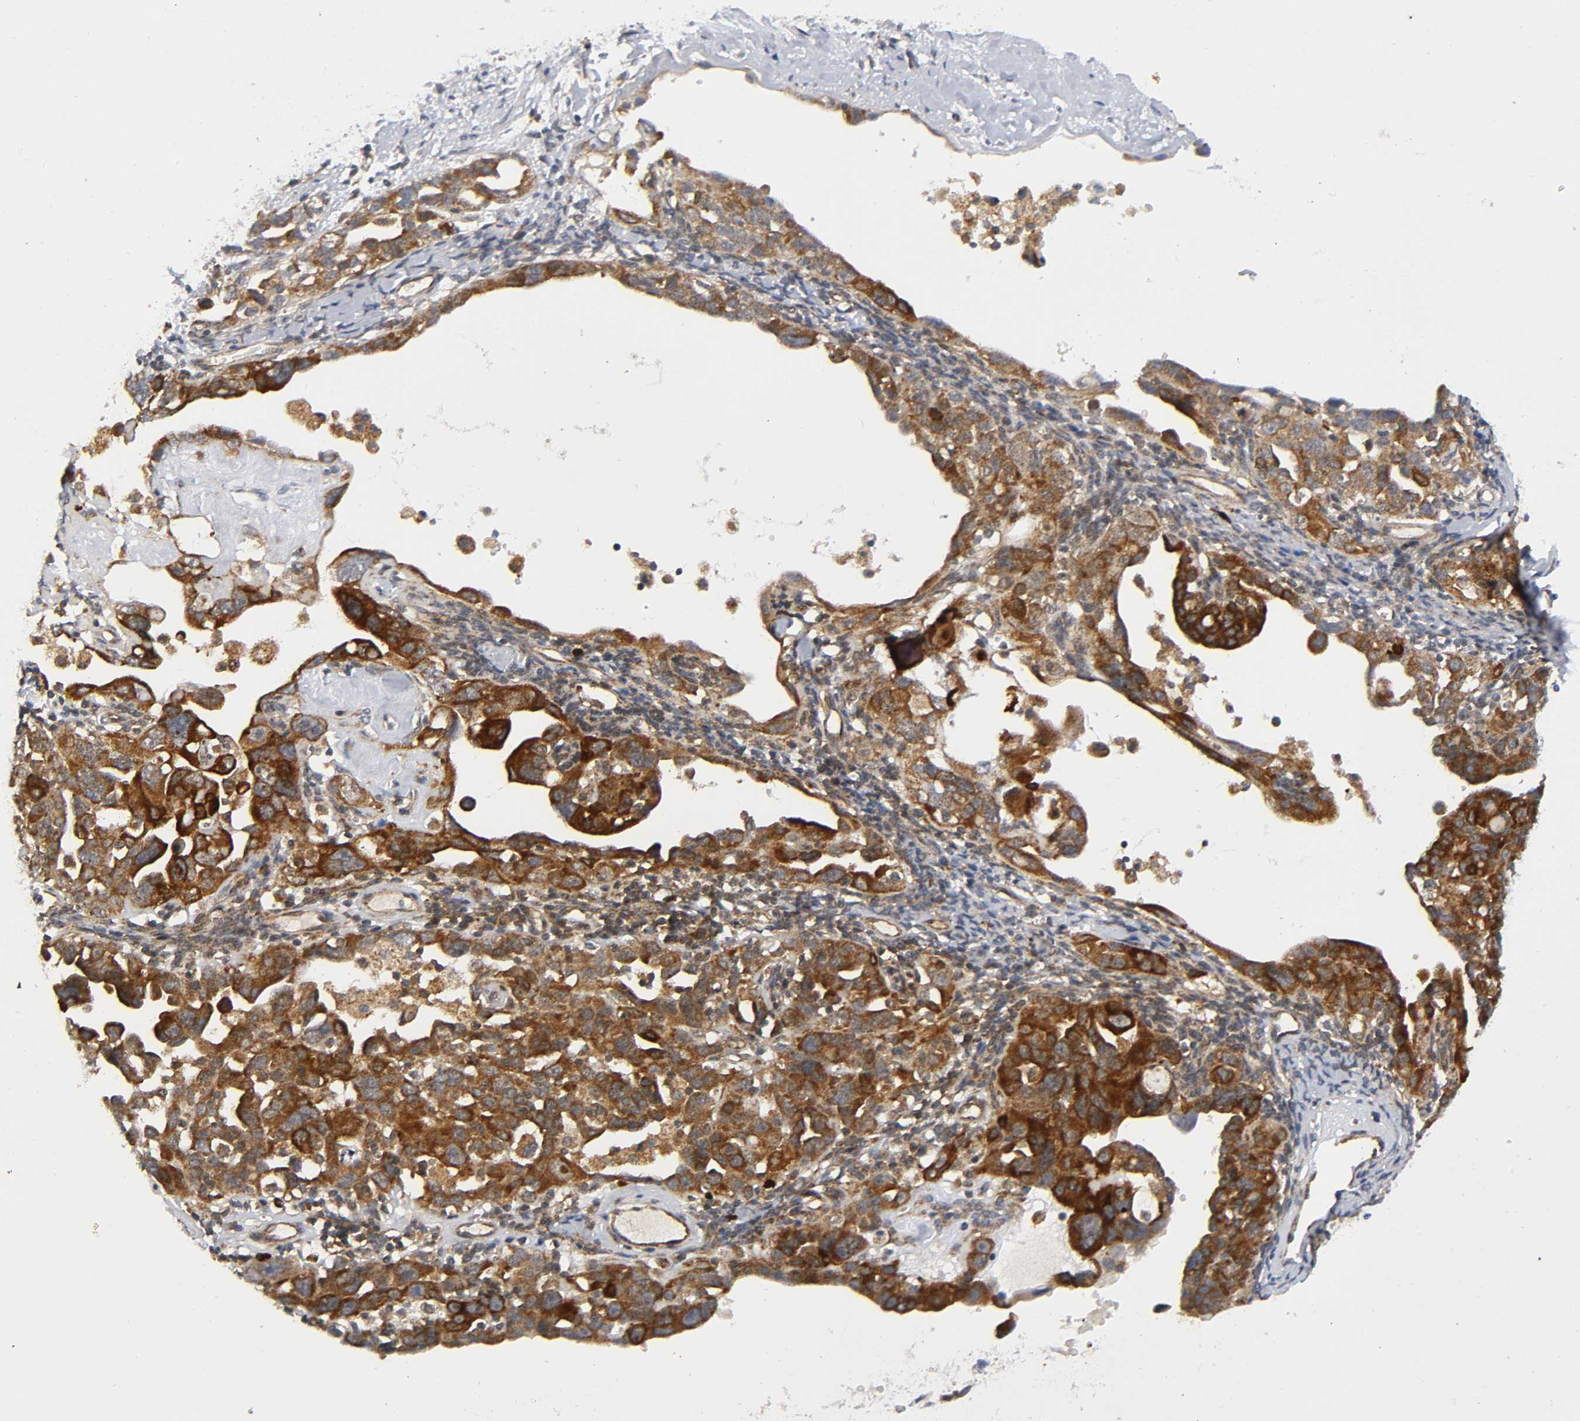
{"staining": {"intensity": "strong", "quantity": ">75%", "location": "cytoplasmic/membranous"}, "tissue": "ovarian cancer", "cell_type": "Tumor cells", "image_type": "cancer", "snomed": [{"axis": "morphology", "description": "Cystadenocarcinoma, serous, NOS"}, {"axis": "topography", "description": "Ovary"}], "caption": "Immunohistochemistry (IHC) (DAB (3,3'-diaminobenzidine)) staining of human serous cystadenocarcinoma (ovarian) displays strong cytoplasmic/membranous protein positivity in about >75% of tumor cells. Using DAB (3,3'-diaminobenzidine) (brown) and hematoxylin (blue) stains, captured at high magnification using brightfield microscopy.", "gene": "EIF5", "patient": {"sex": "female", "age": 66}}